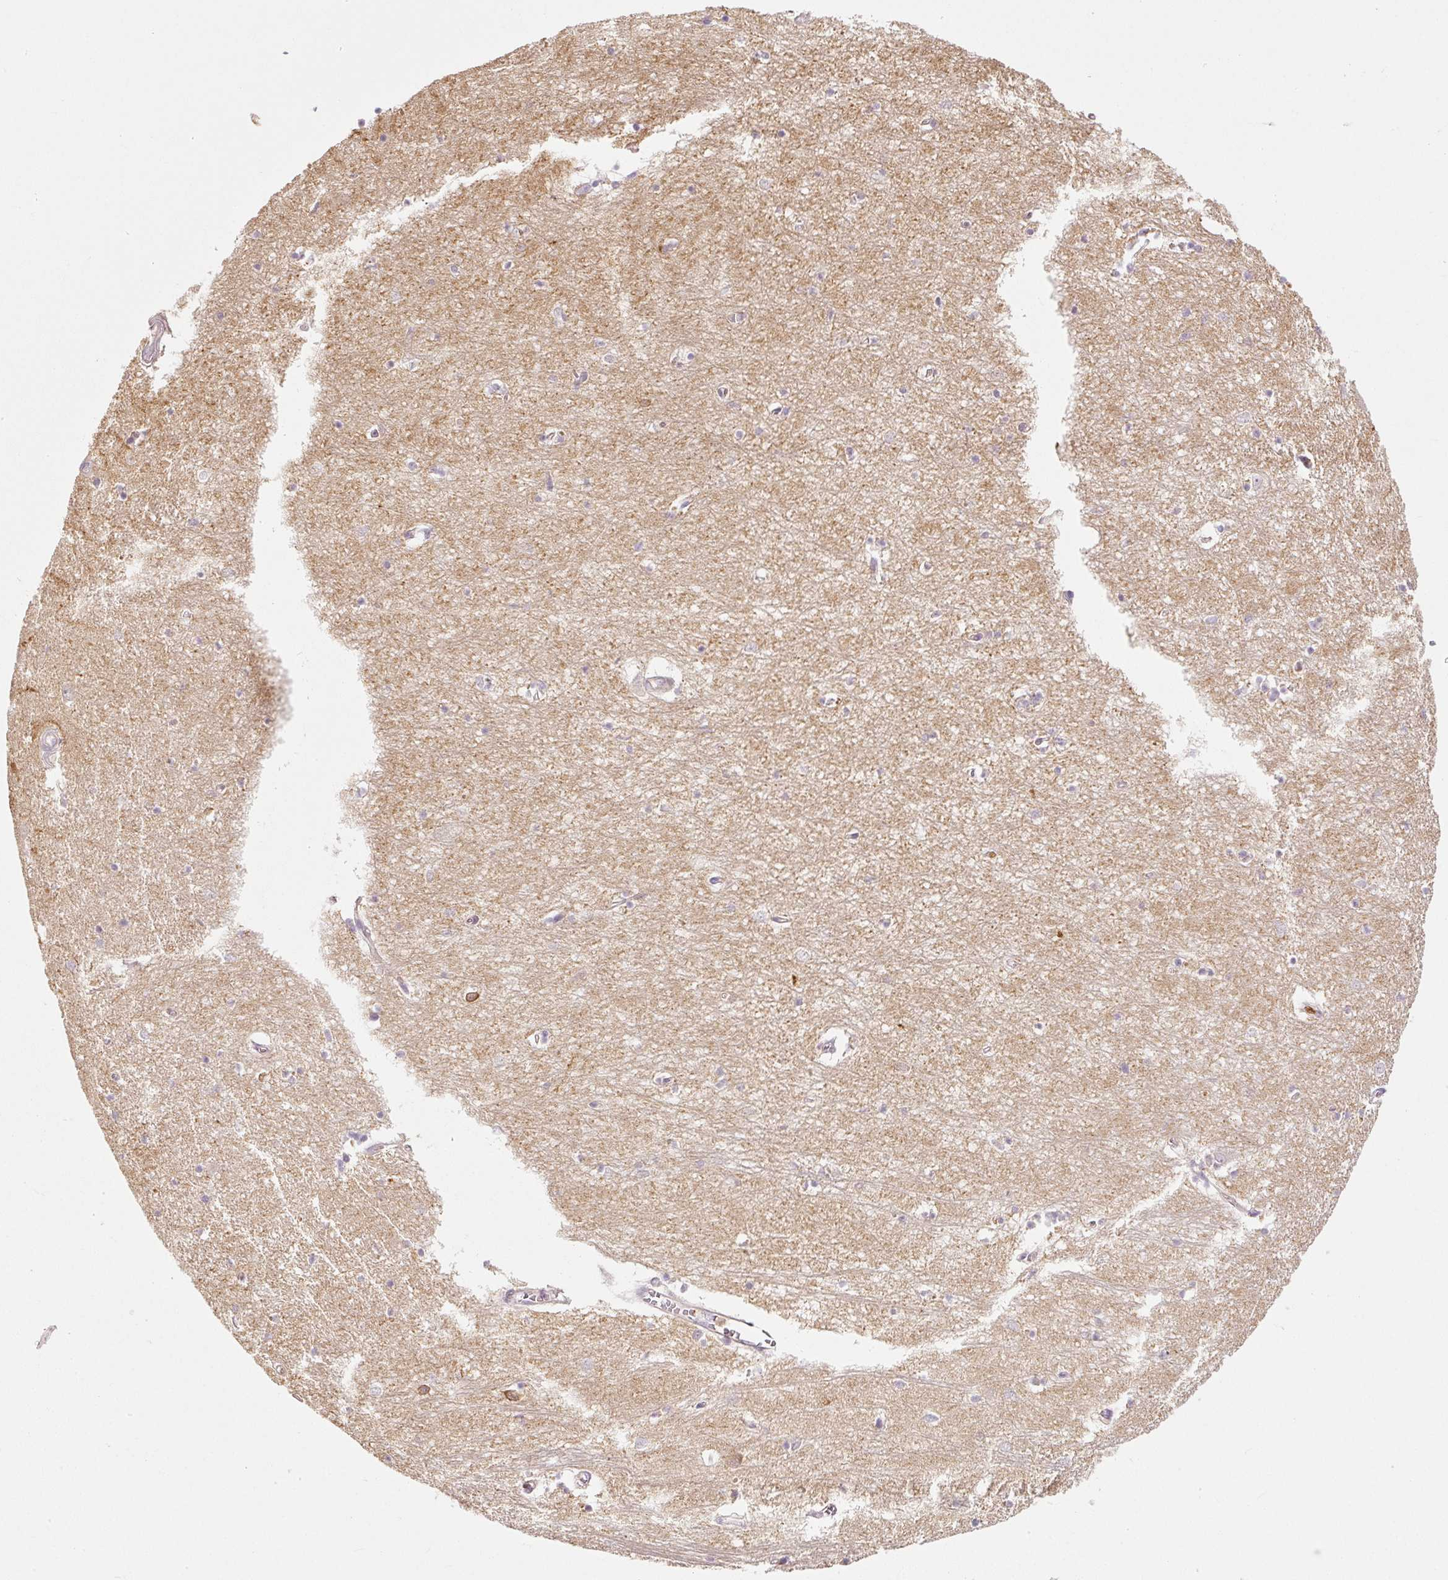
{"staining": {"intensity": "negative", "quantity": "none", "location": "none"}, "tissue": "hippocampus", "cell_type": "Glial cells", "image_type": "normal", "snomed": [{"axis": "morphology", "description": "Normal tissue, NOS"}, {"axis": "topography", "description": "Hippocampus"}], "caption": "Immunohistochemical staining of benign human hippocampus shows no significant staining in glial cells. Brightfield microscopy of IHC stained with DAB (brown) and hematoxylin (blue), captured at high magnification.", "gene": "CTTNBP2", "patient": {"sex": "female", "age": 64}}